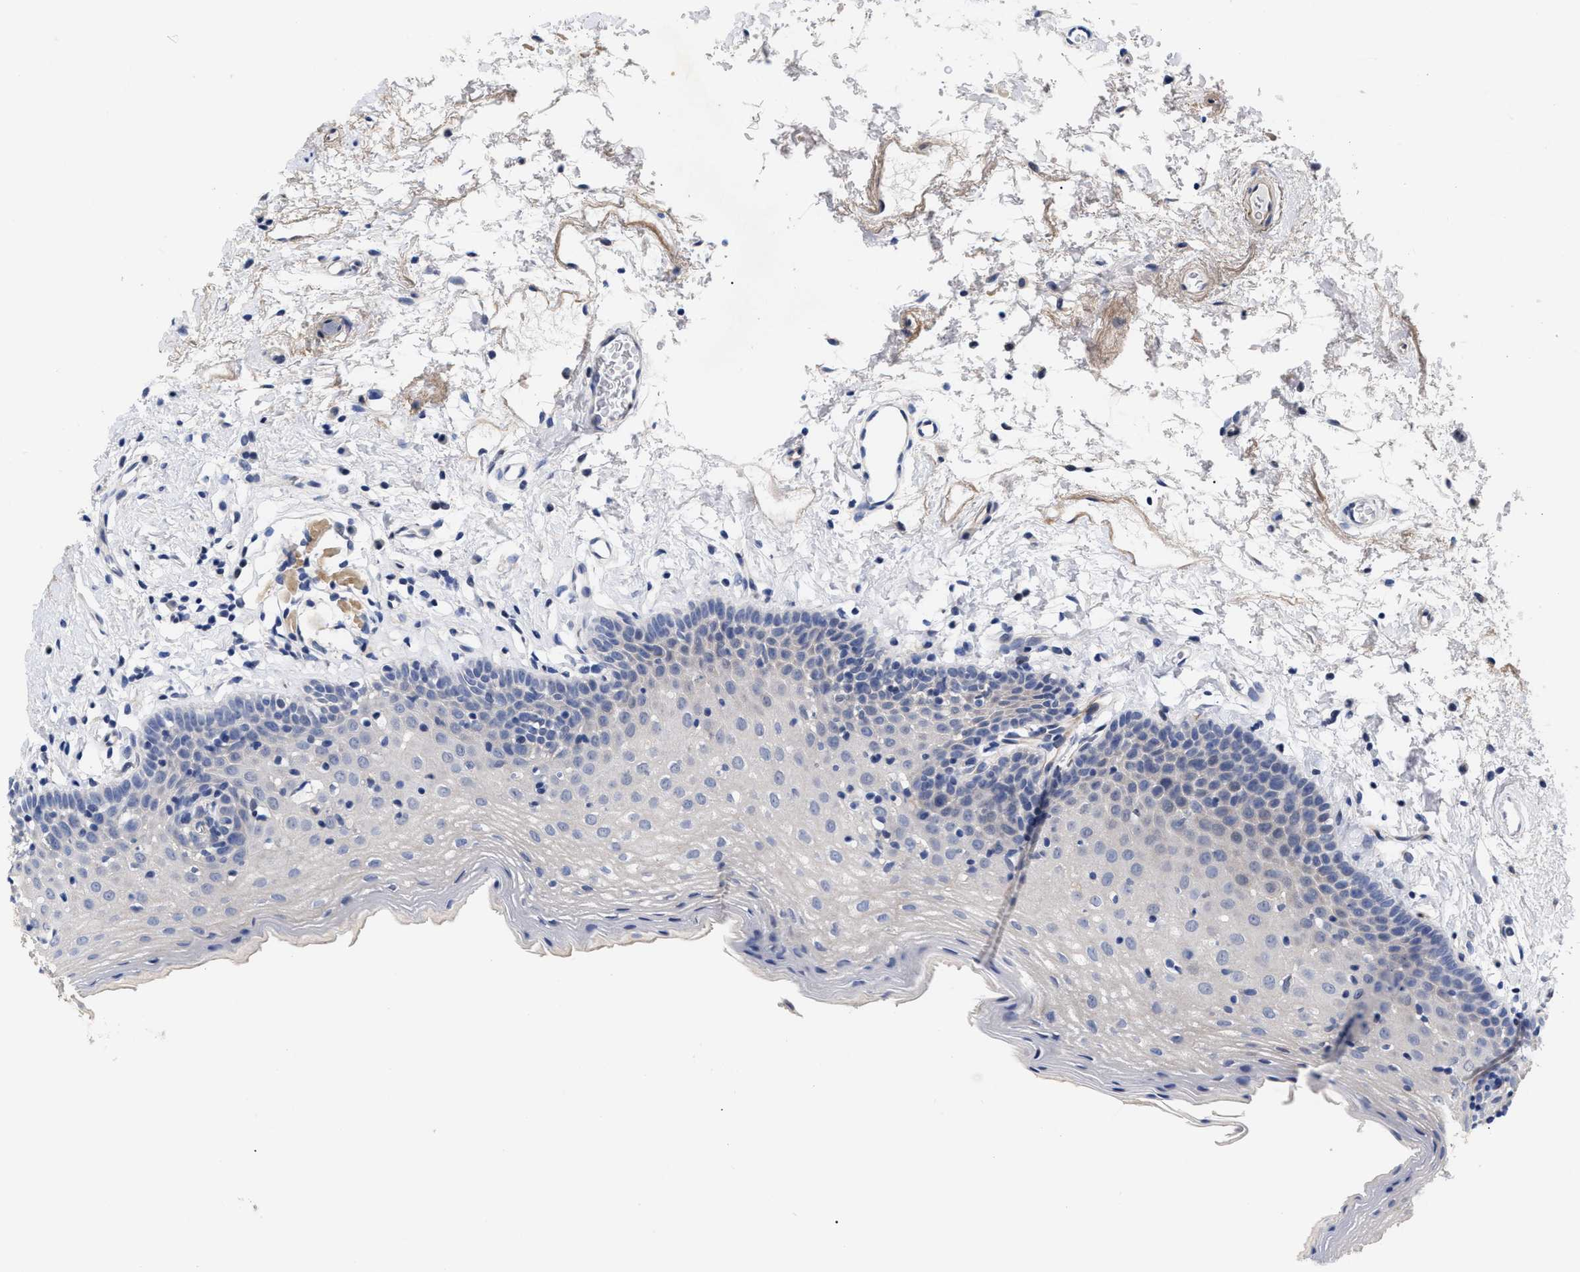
{"staining": {"intensity": "negative", "quantity": "none", "location": "none"}, "tissue": "oral mucosa", "cell_type": "Squamous epithelial cells", "image_type": "normal", "snomed": [{"axis": "morphology", "description": "Normal tissue, NOS"}, {"axis": "topography", "description": "Oral tissue"}], "caption": "An image of human oral mucosa is negative for staining in squamous epithelial cells. Nuclei are stained in blue.", "gene": "CCN5", "patient": {"sex": "male", "age": 66}}